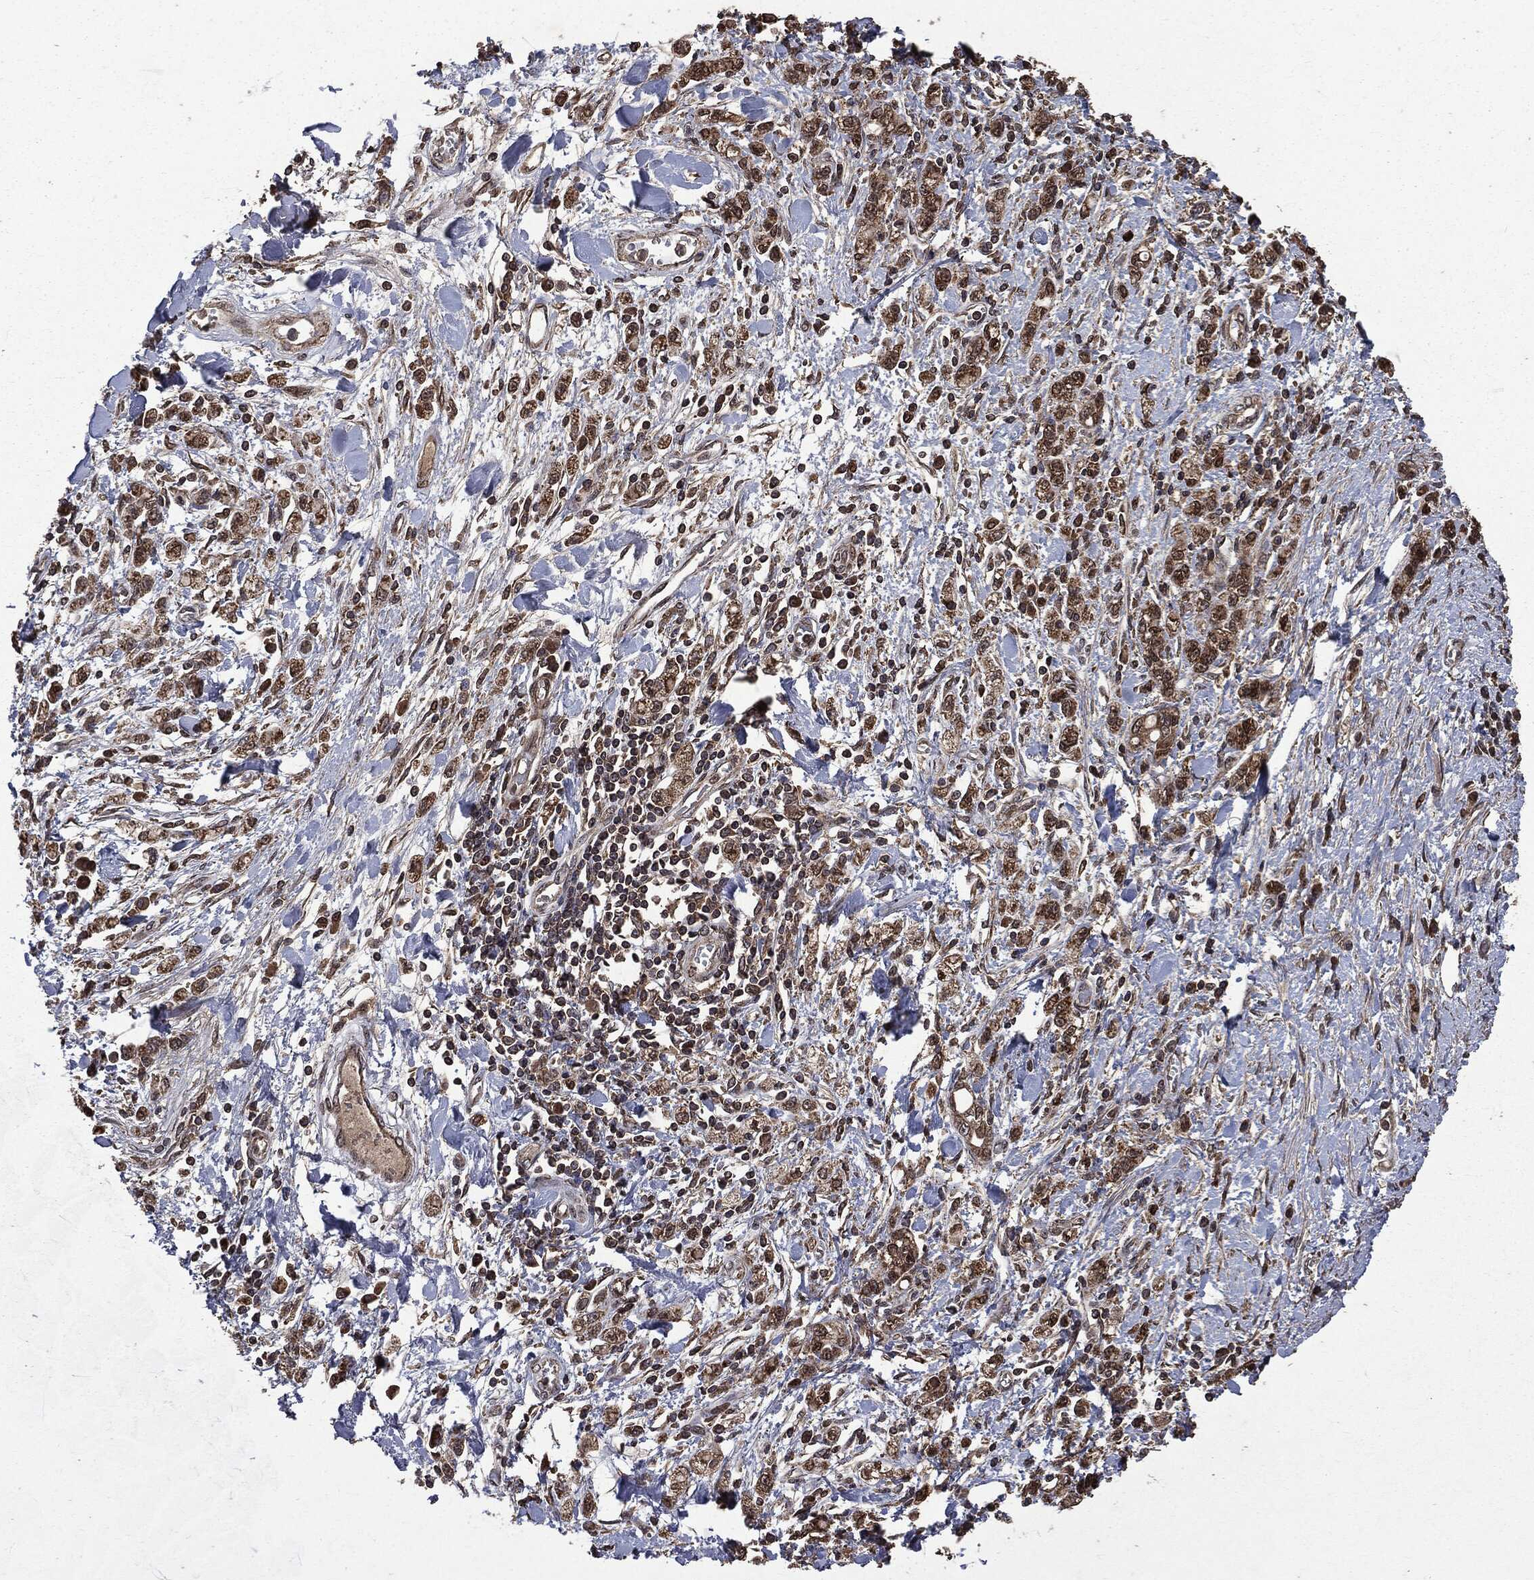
{"staining": {"intensity": "moderate", "quantity": ">75%", "location": "cytoplasmic/membranous,nuclear"}, "tissue": "stomach cancer", "cell_type": "Tumor cells", "image_type": "cancer", "snomed": [{"axis": "morphology", "description": "Adenocarcinoma, NOS"}, {"axis": "topography", "description": "Stomach"}], "caption": "A brown stain labels moderate cytoplasmic/membranous and nuclear positivity of a protein in stomach cancer tumor cells.", "gene": "PPP6R2", "patient": {"sex": "male", "age": 77}}